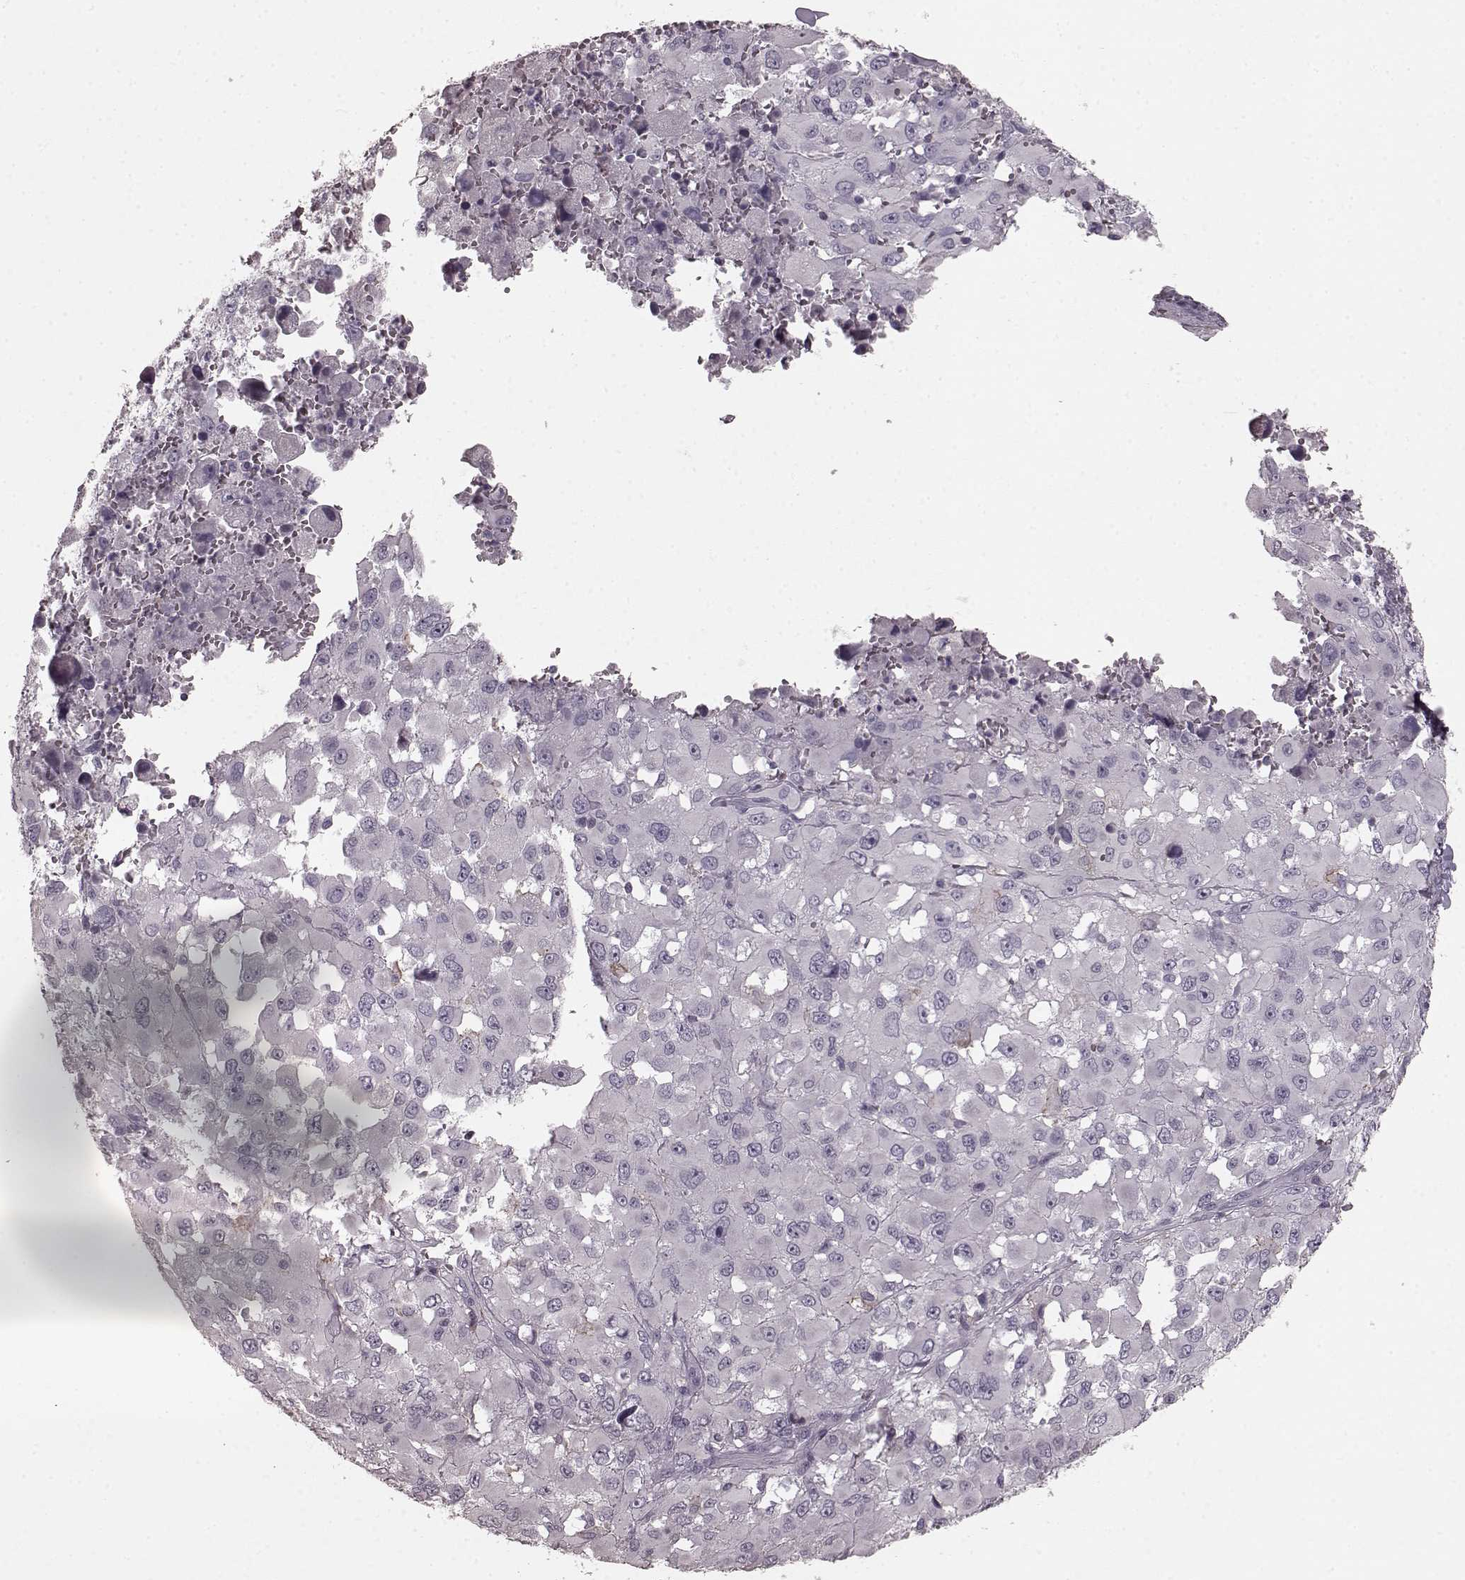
{"staining": {"intensity": "negative", "quantity": "none", "location": "none"}, "tissue": "melanoma", "cell_type": "Tumor cells", "image_type": "cancer", "snomed": [{"axis": "morphology", "description": "Malignant melanoma, Metastatic site"}, {"axis": "topography", "description": "Lymph node"}], "caption": "Tumor cells show no significant protein staining in malignant melanoma (metastatic site).", "gene": "CD28", "patient": {"sex": "male", "age": 50}}